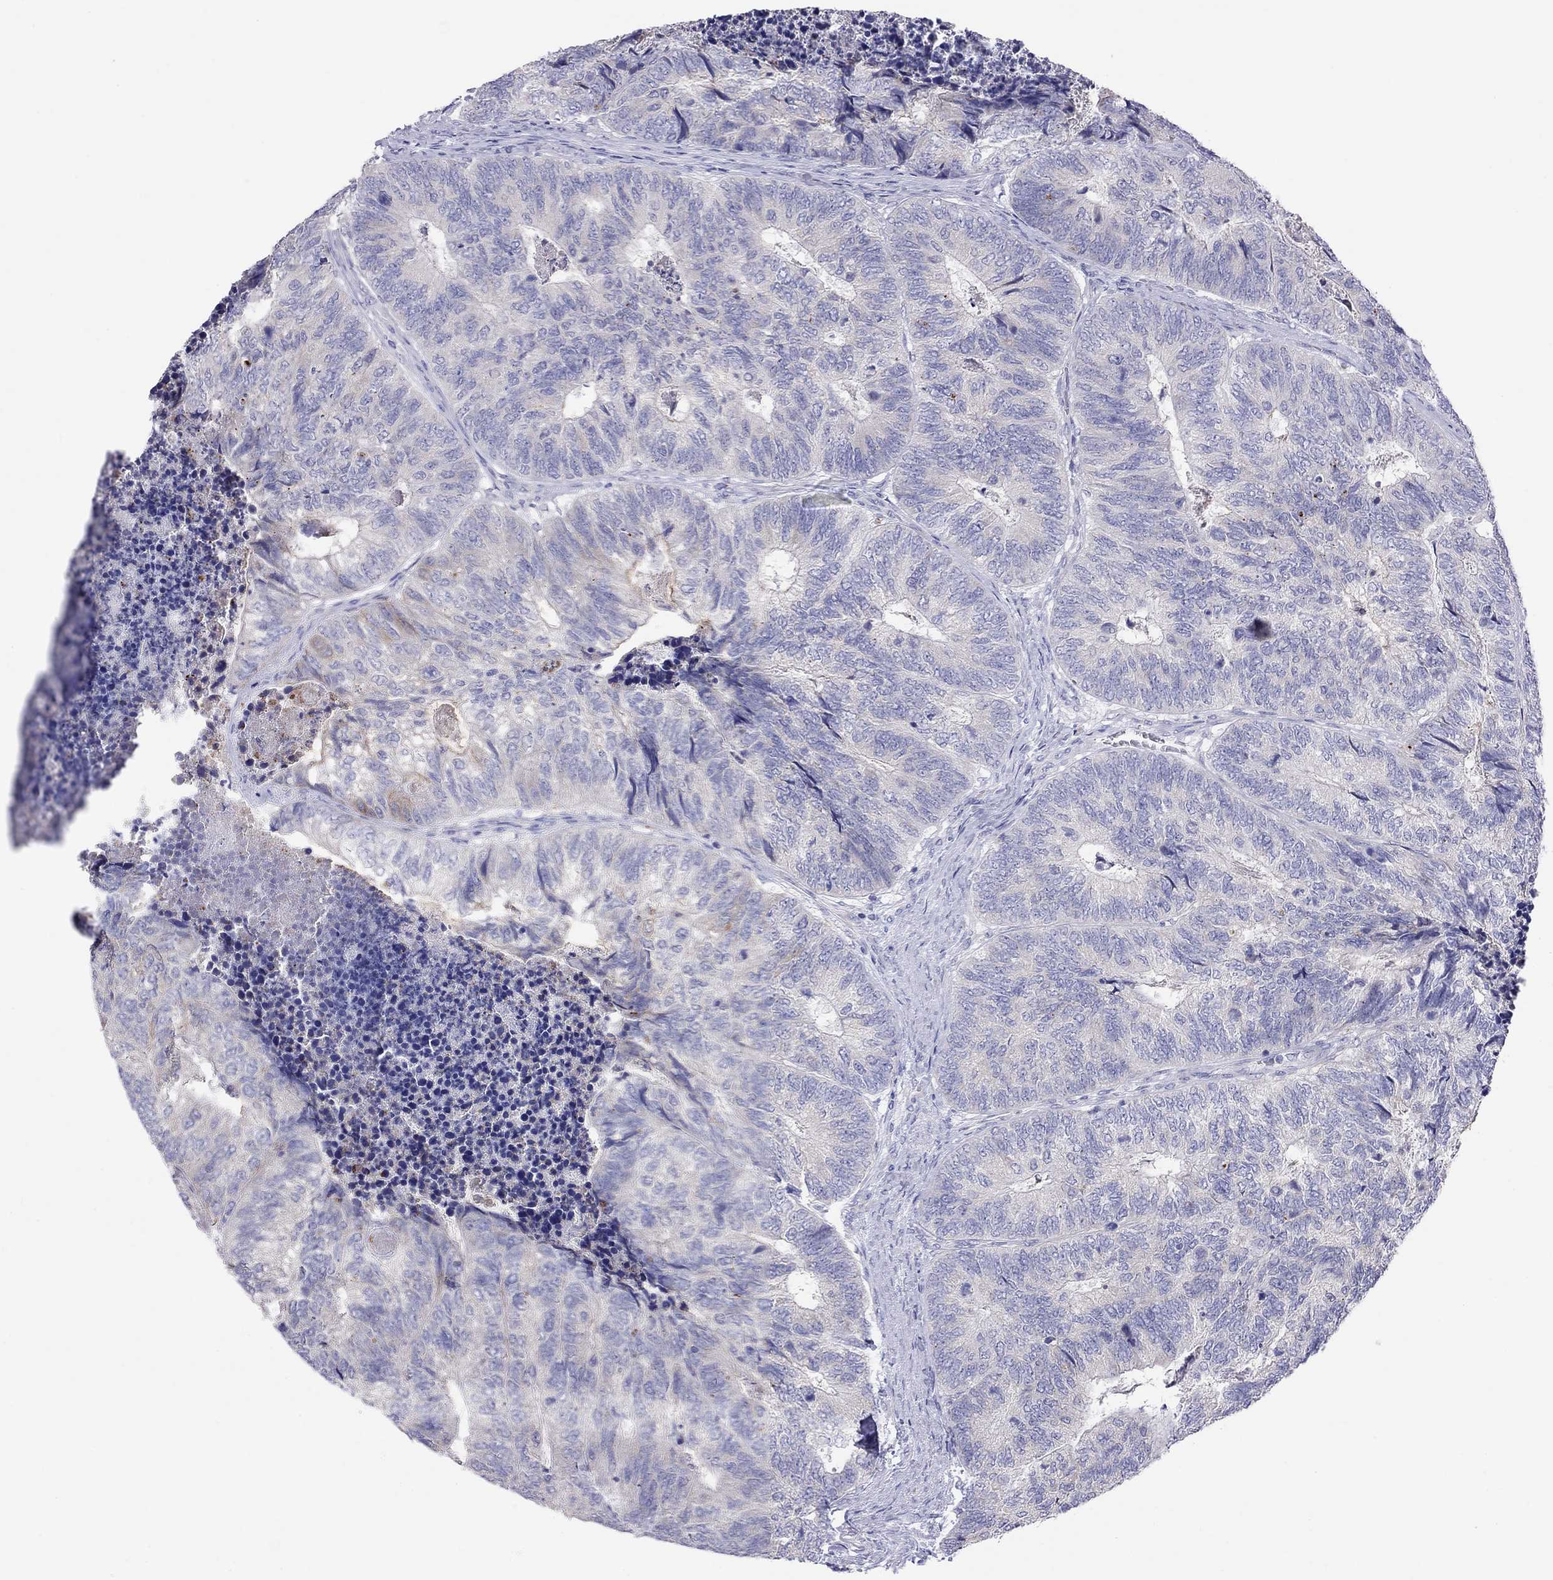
{"staining": {"intensity": "negative", "quantity": "none", "location": "none"}, "tissue": "colorectal cancer", "cell_type": "Tumor cells", "image_type": "cancer", "snomed": [{"axis": "morphology", "description": "Adenocarcinoma, NOS"}, {"axis": "topography", "description": "Colon"}], "caption": "Immunohistochemical staining of human colorectal cancer (adenocarcinoma) demonstrates no significant positivity in tumor cells.", "gene": "COL9A1", "patient": {"sex": "female", "age": 67}}